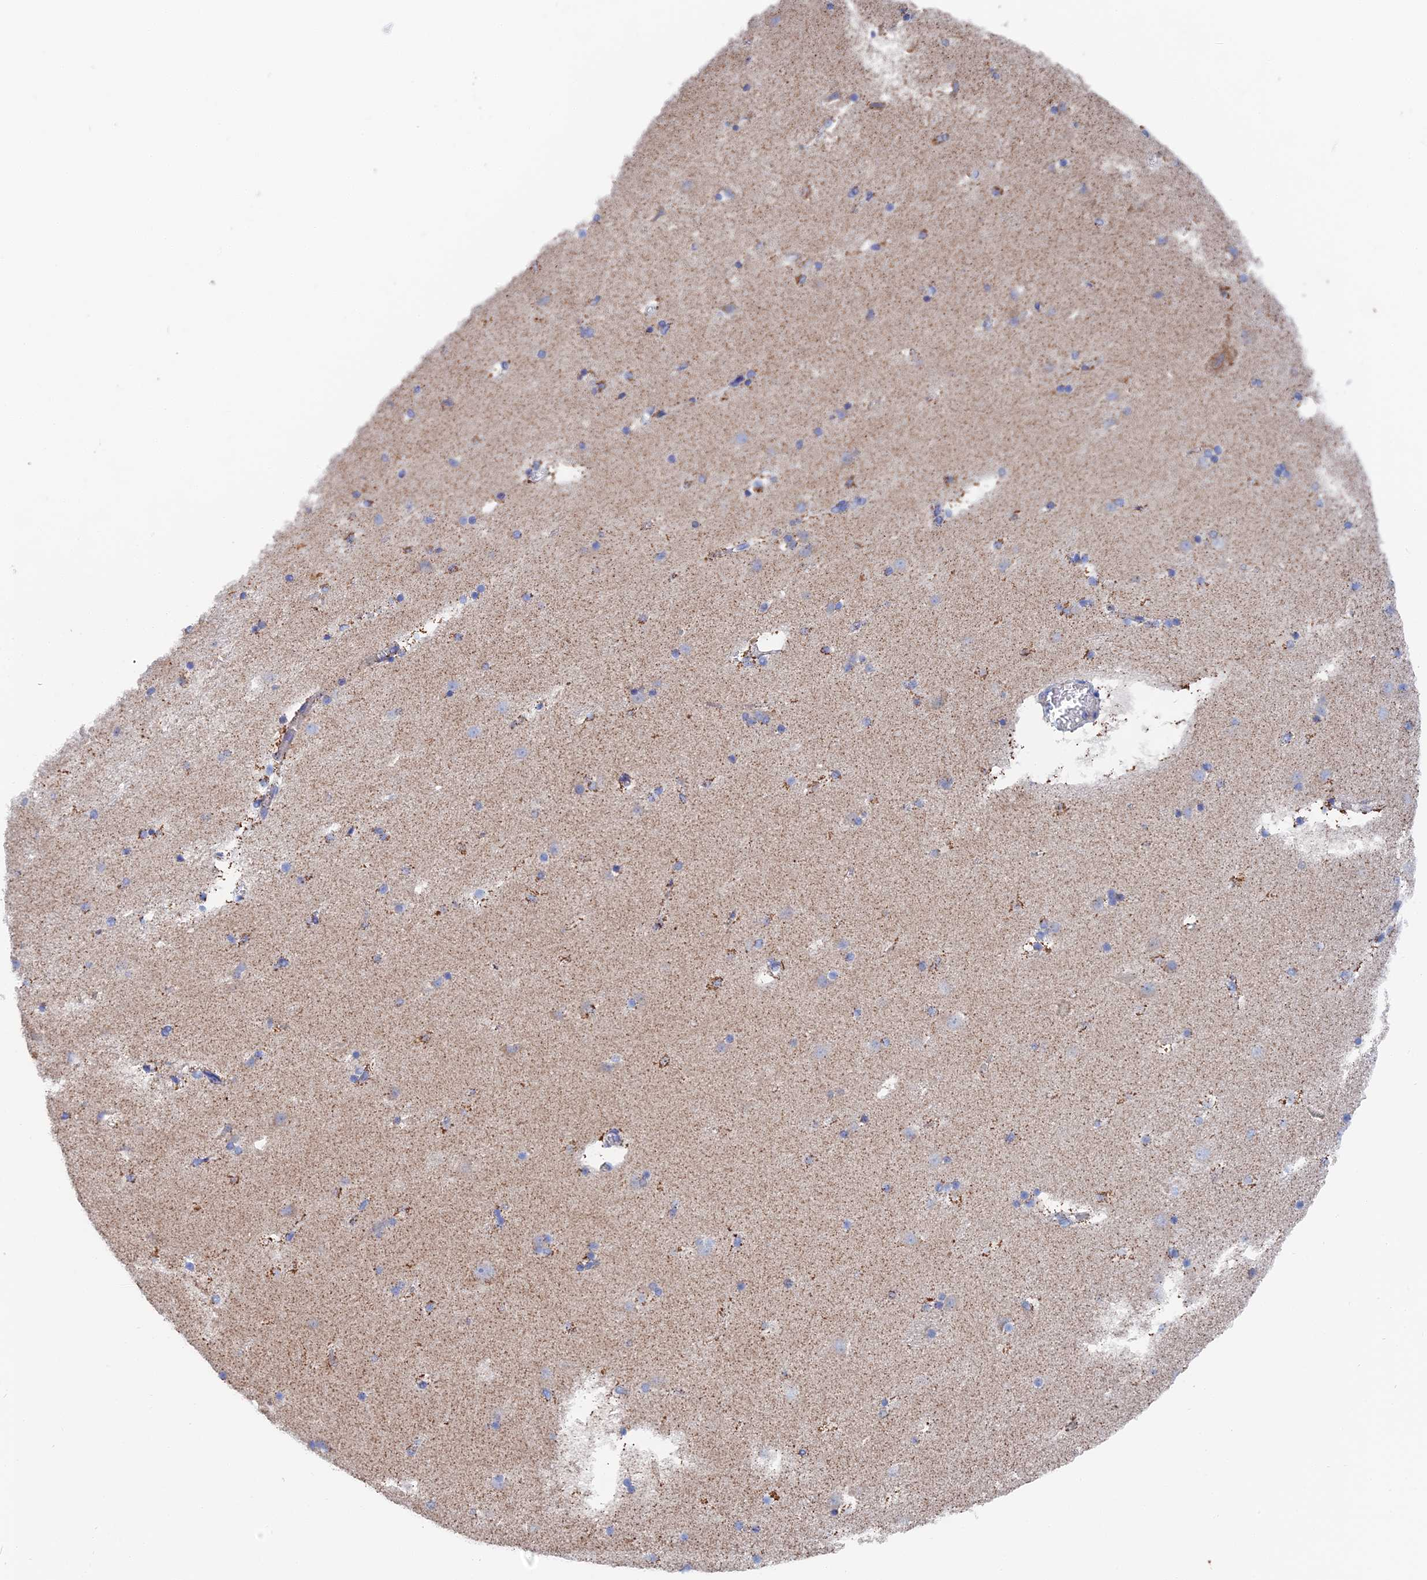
{"staining": {"intensity": "strong", "quantity": "<25%", "location": "cytoplasmic/membranous"}, "tissue": "caudate", "cell_type": "Glial cells", "image_type": "normal", "snomed": [{"axis": "morphology", "description": "Normal tissue, NOS"}, {"axis": "topography", "description": "Lateral ventricle wall"}], "caption": "About <25% of glial cells in normal human caudate exhibit strong cytoplasmic/membranous protein staining as visualized by brown immunohistochemical staining.", "gene": "IFT80", "patient": {"sex": "male", "age": 45}}